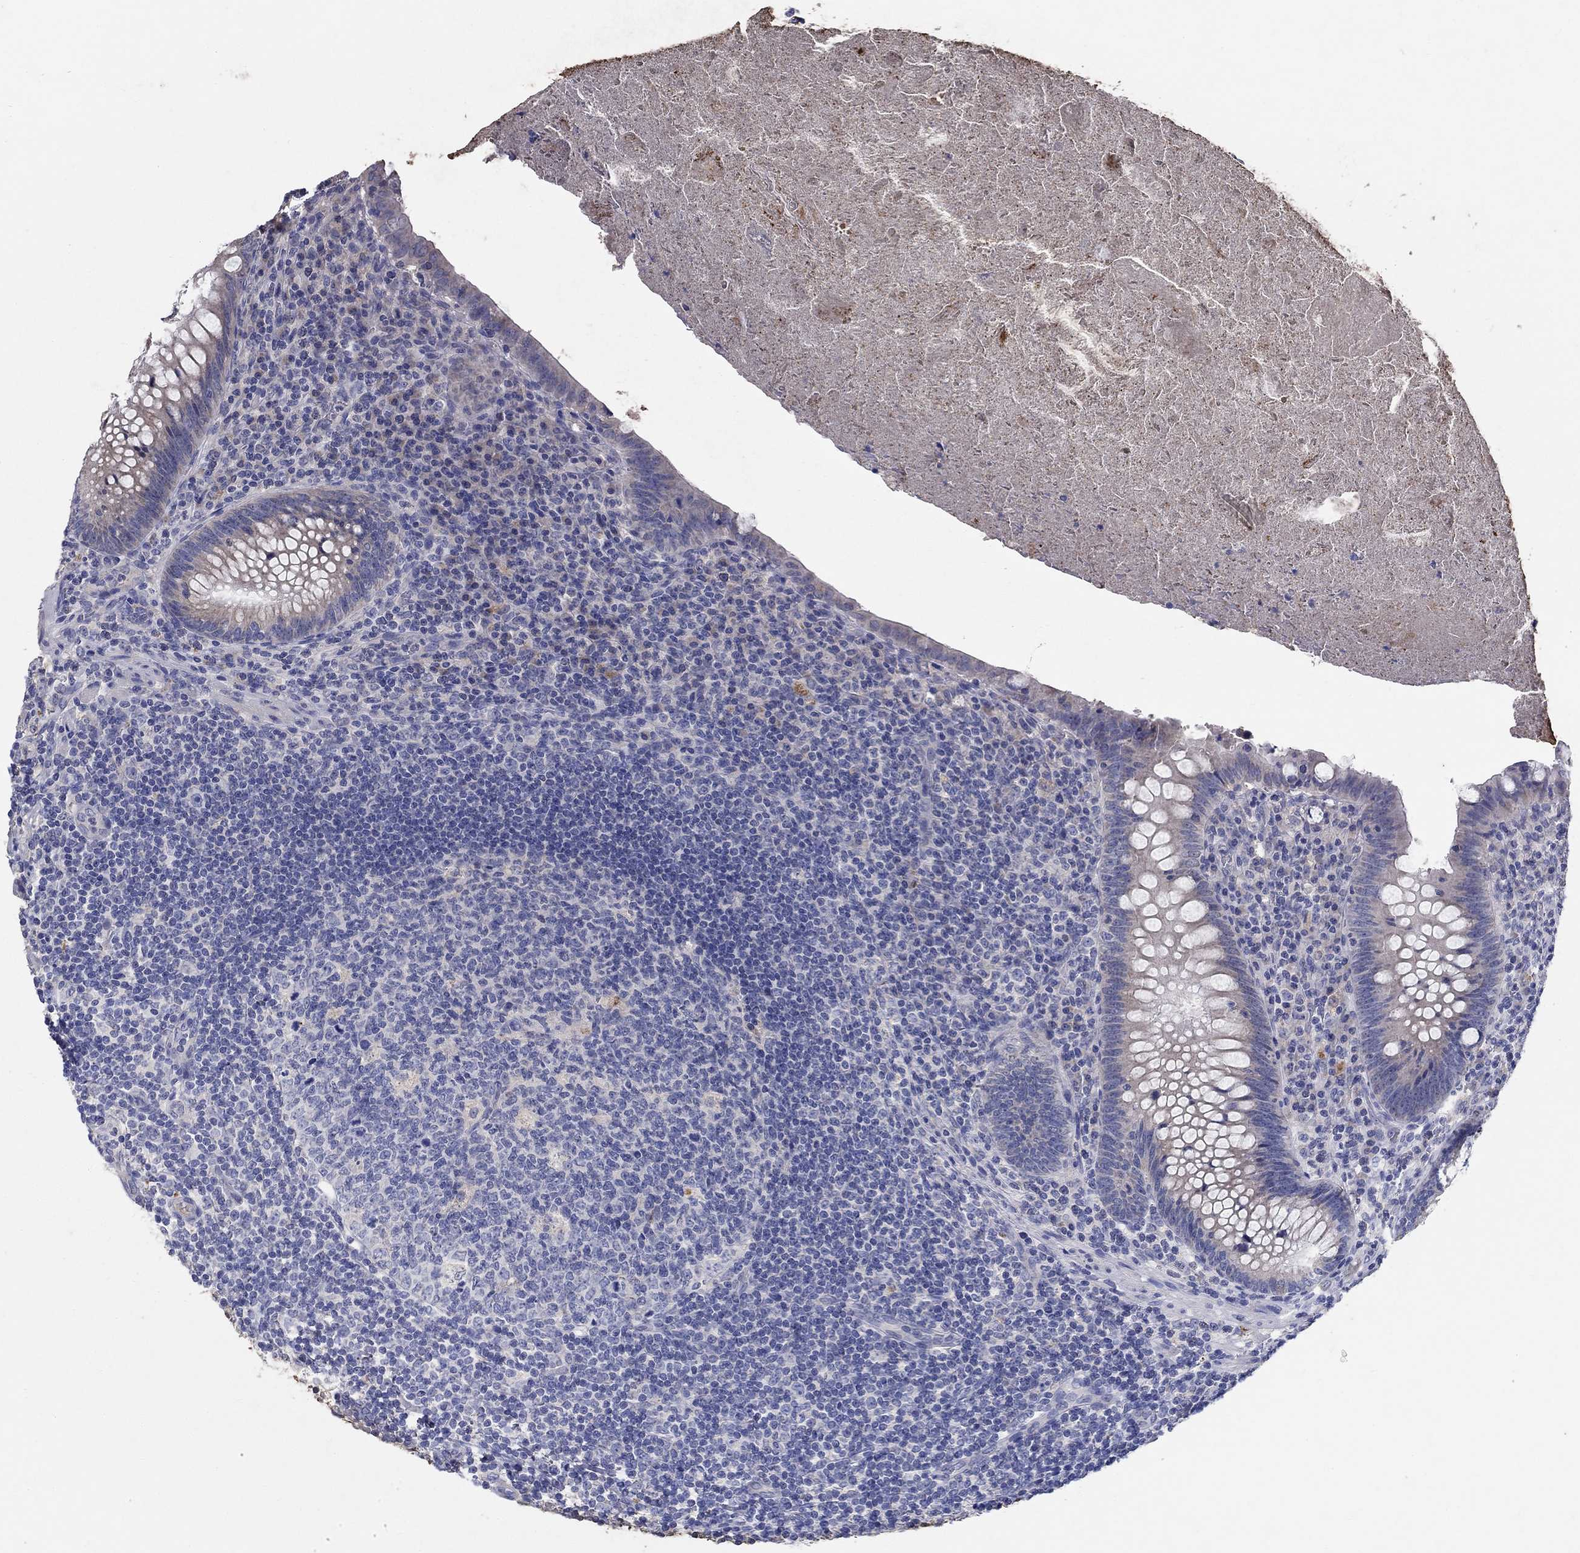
{"staining": {"intensity": "weak", "quantity": "<25%", "location": "cytoplasmic/membranous"}, "tissue": "appendix", "cell_type": "Glandular cells", "image_type": "normal", "snomed": [{"axis": "morphology", "description": "Normal tissue, NOS"}, {"axis": "topography", "description": "Appendix"}], "caption": "DAB (3,3'-diaminobenzidine) immunohistochemical staining of benign human appendix exhibits no significant expression in glandular cells. (DAB immunohistochemistry (IHC) visualized using brightfield microscopy, high magnification).", "gene": "PROZ", "patient": {"sex": "male", "age": 47}}